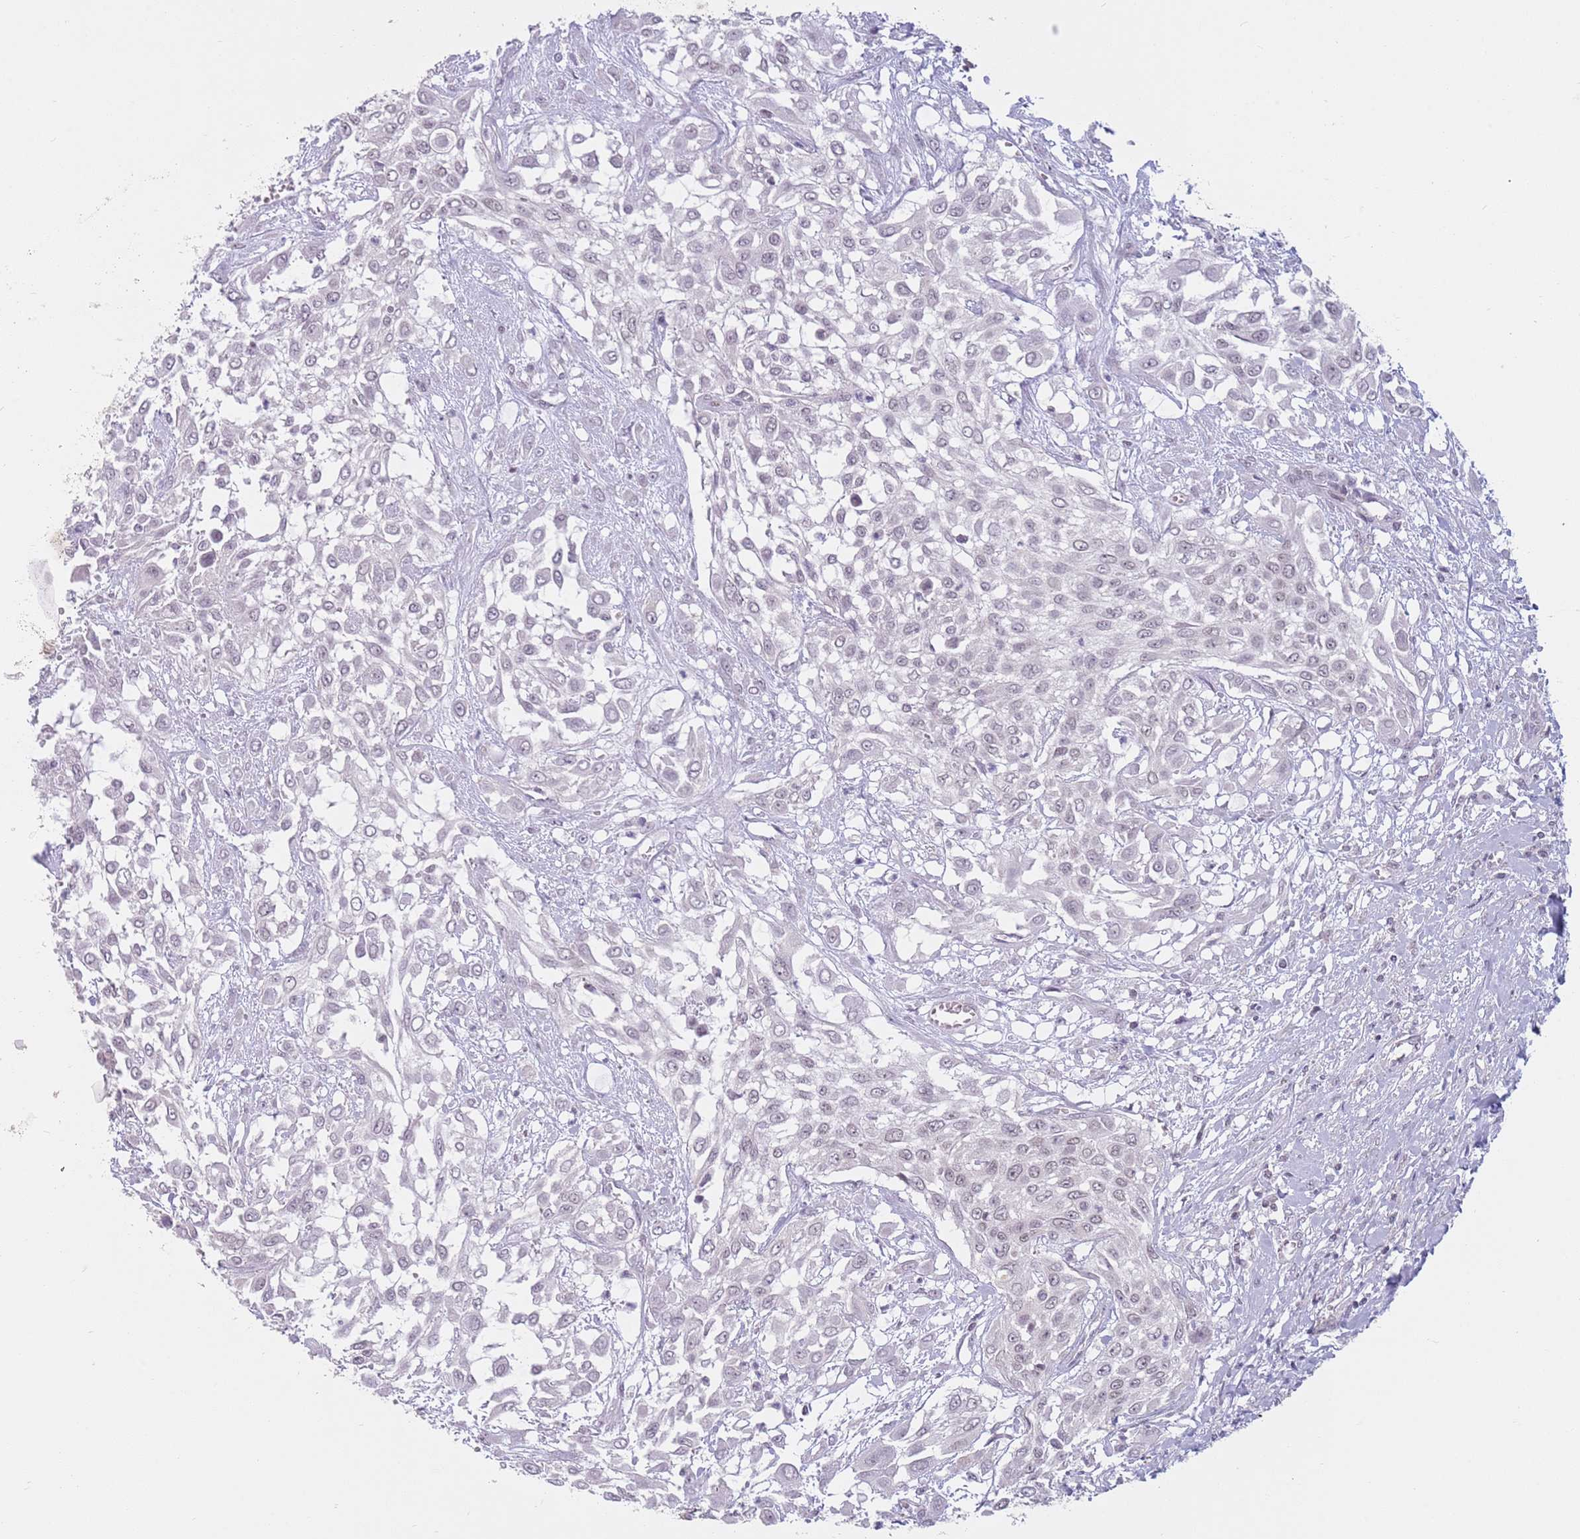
{"staining": {"intensity": "negative", "quantity": "none", "location": "none"}, "tissue": "urothelial cancer", "cell_type": "Tumor cells", "image_type": "cancer", "snomed": [{"axis": "morphology", "description": "Urothelial carcinoma, High grade"}, {"axis": "topography", "description": "Urinary bladder"}], "caption": "Urothelial carcinoma (high-grade) was stained to show a protein in brown. There is no significant positivity in tumor cells. (Stains: DAB immunohistochemistry with hematoxylin counter stain, Microscopy: brightfield microscopy at high magnification).", "gene": "ZNF574", "patient": {"sex": "male", "age": 57}}